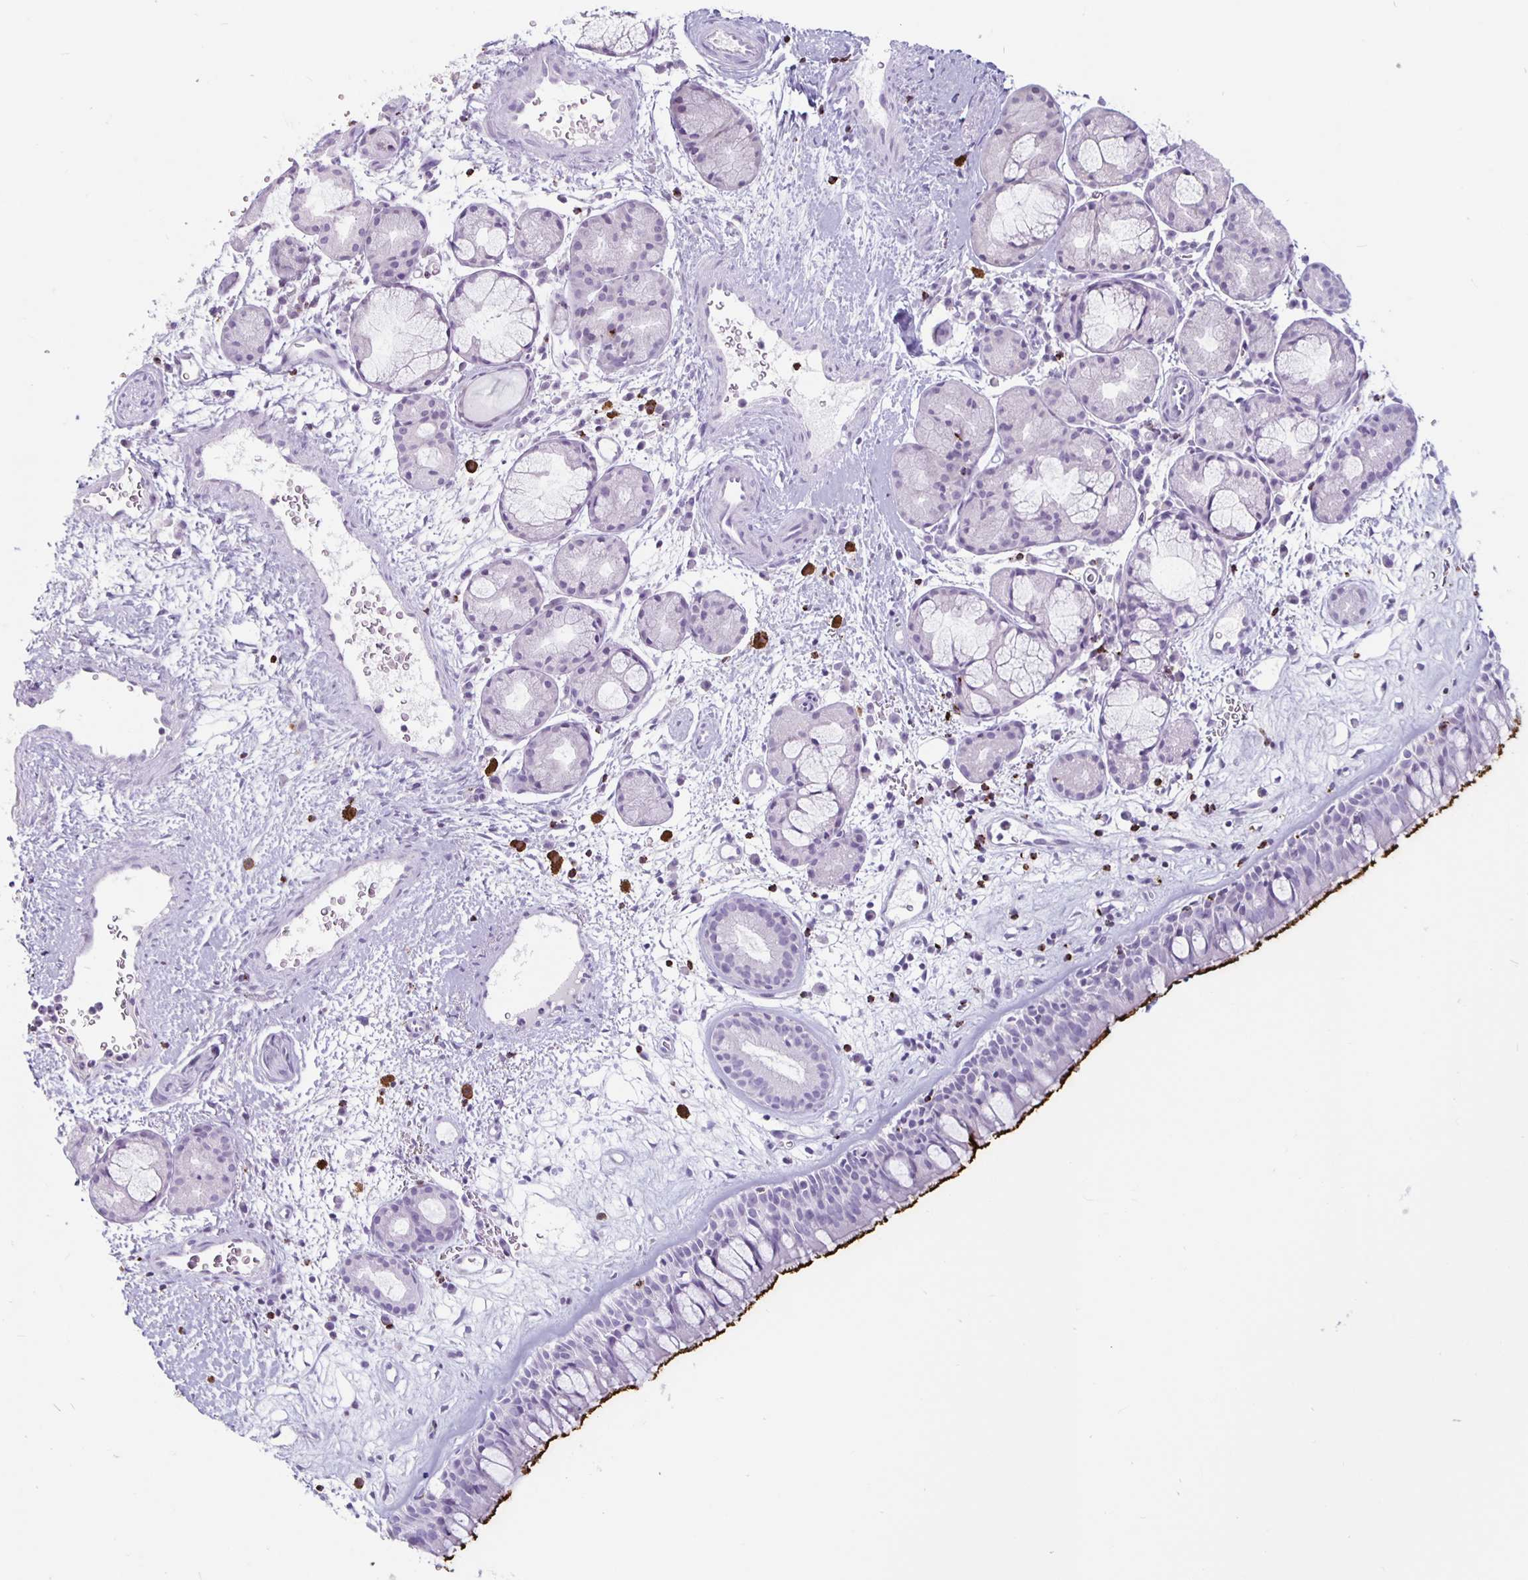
{"staining": {"intensity": "strong", "quantity": "25%-75%", "location": "cytoplasmic/membranous"}, "tissue": "nasopharynx", "cell_type": "Respiratory epithelial cells", "image_type": "normal", "snomed": [{"axis": "morphology", "description": "Normal tissue, NOS"}, {"axis": "topography", "description": "Nasopharynx"}], "caption": "This micrograph reveals immunohistochemistry (IHC) staining of benign human nasopharynx, with high strong cytoplasmic/membranous staining in approximately 25%-75% of respiratory epithelial cells.", "gene": "GZMK", "patient": {"sex": "male", "age": 65}}